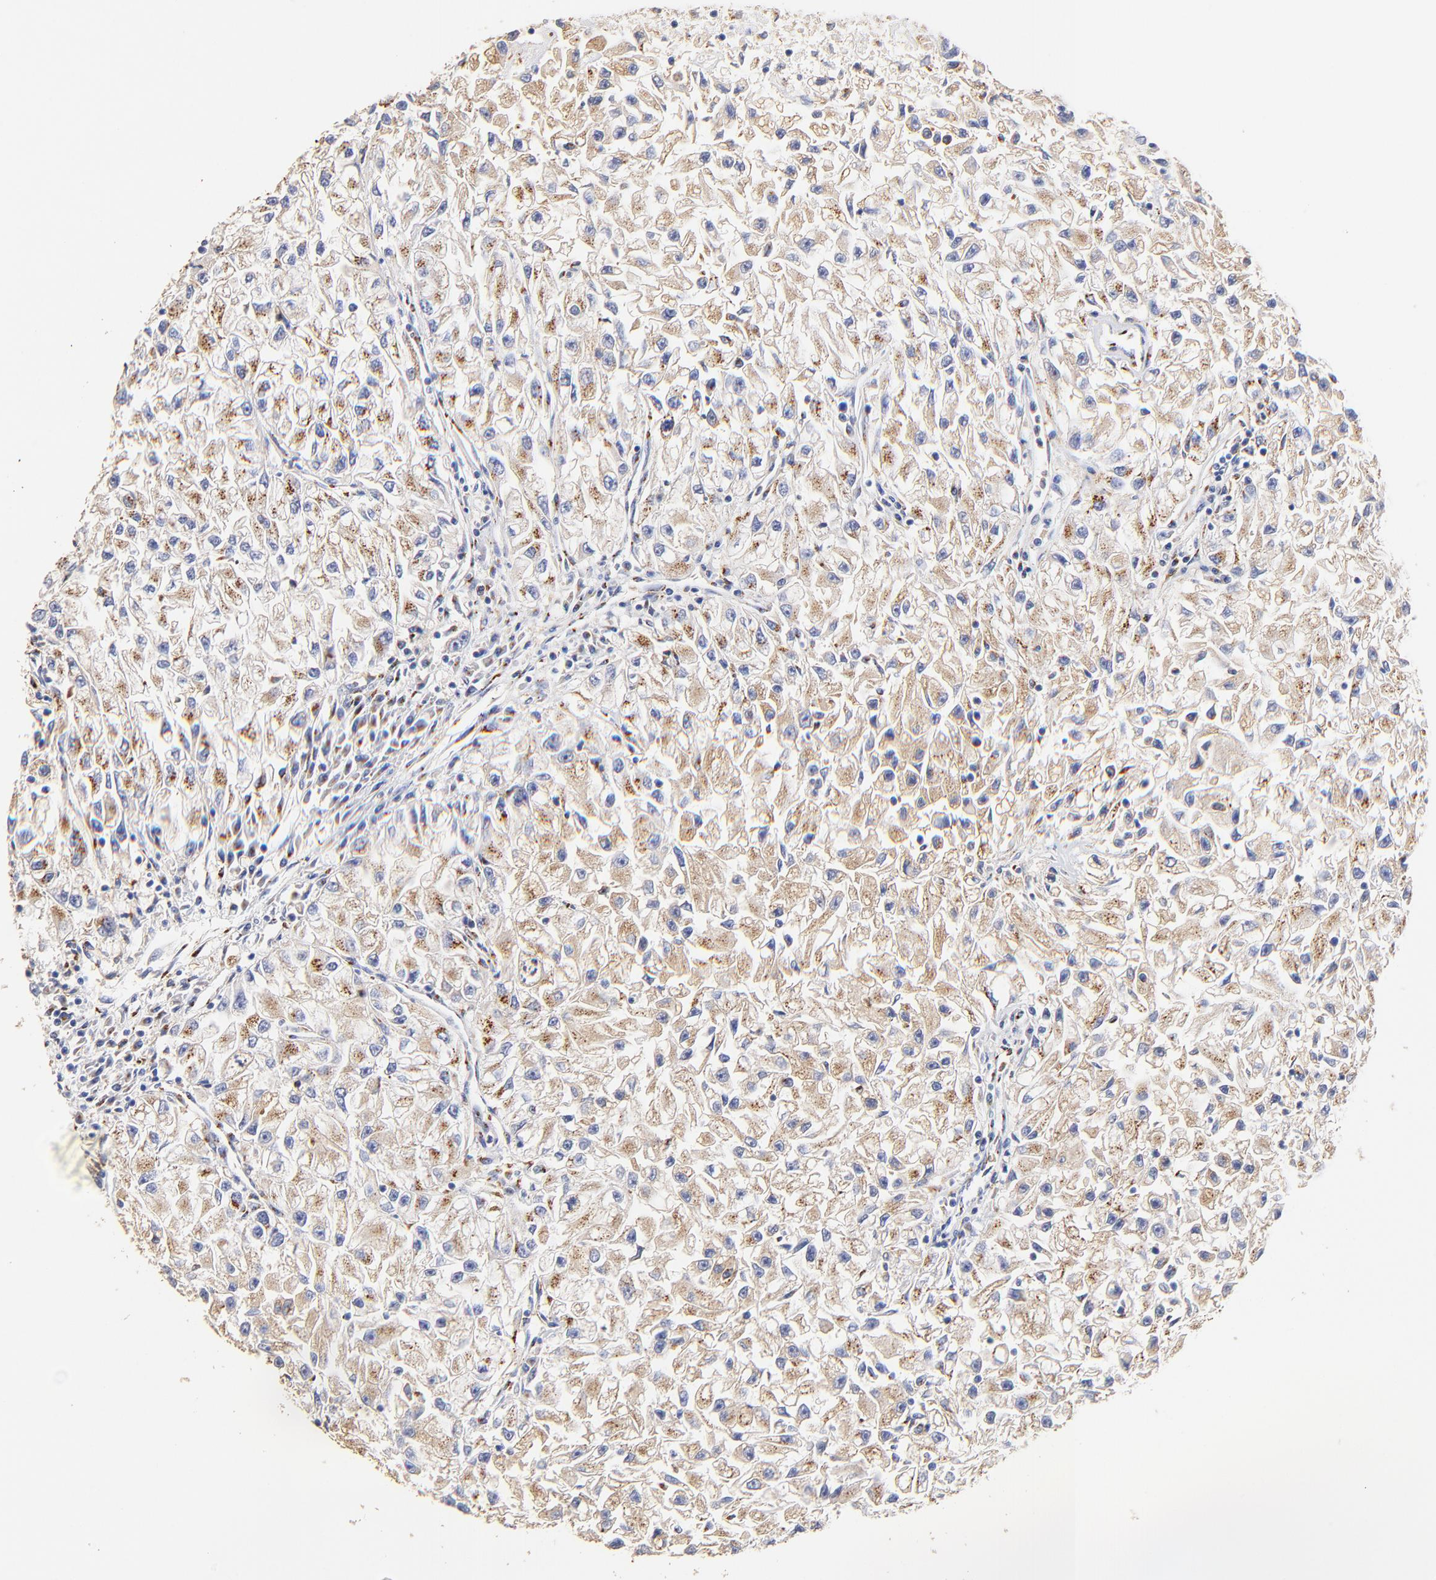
{"staining": {"intensity": "weak", "quantity": ">75%", "location": "cytoplasmic/membranous"}, "tissue": "renal cancer", "cell_type": "Tumor cells", "image_type": "cancer", "snomed": [{"axis": "morphology", "description": "Adenocarcinoma, NOS"}, {"axis": "topography", "description": "Kidney"}], "caption": "The photomicrograph reveals a brown stain indicating the presence of a protein in the cytoplasmic/membranous of tumor cells in renal cancer.", "gene": "FMNL3", "patient": {"sex": "male", "age": 59}}